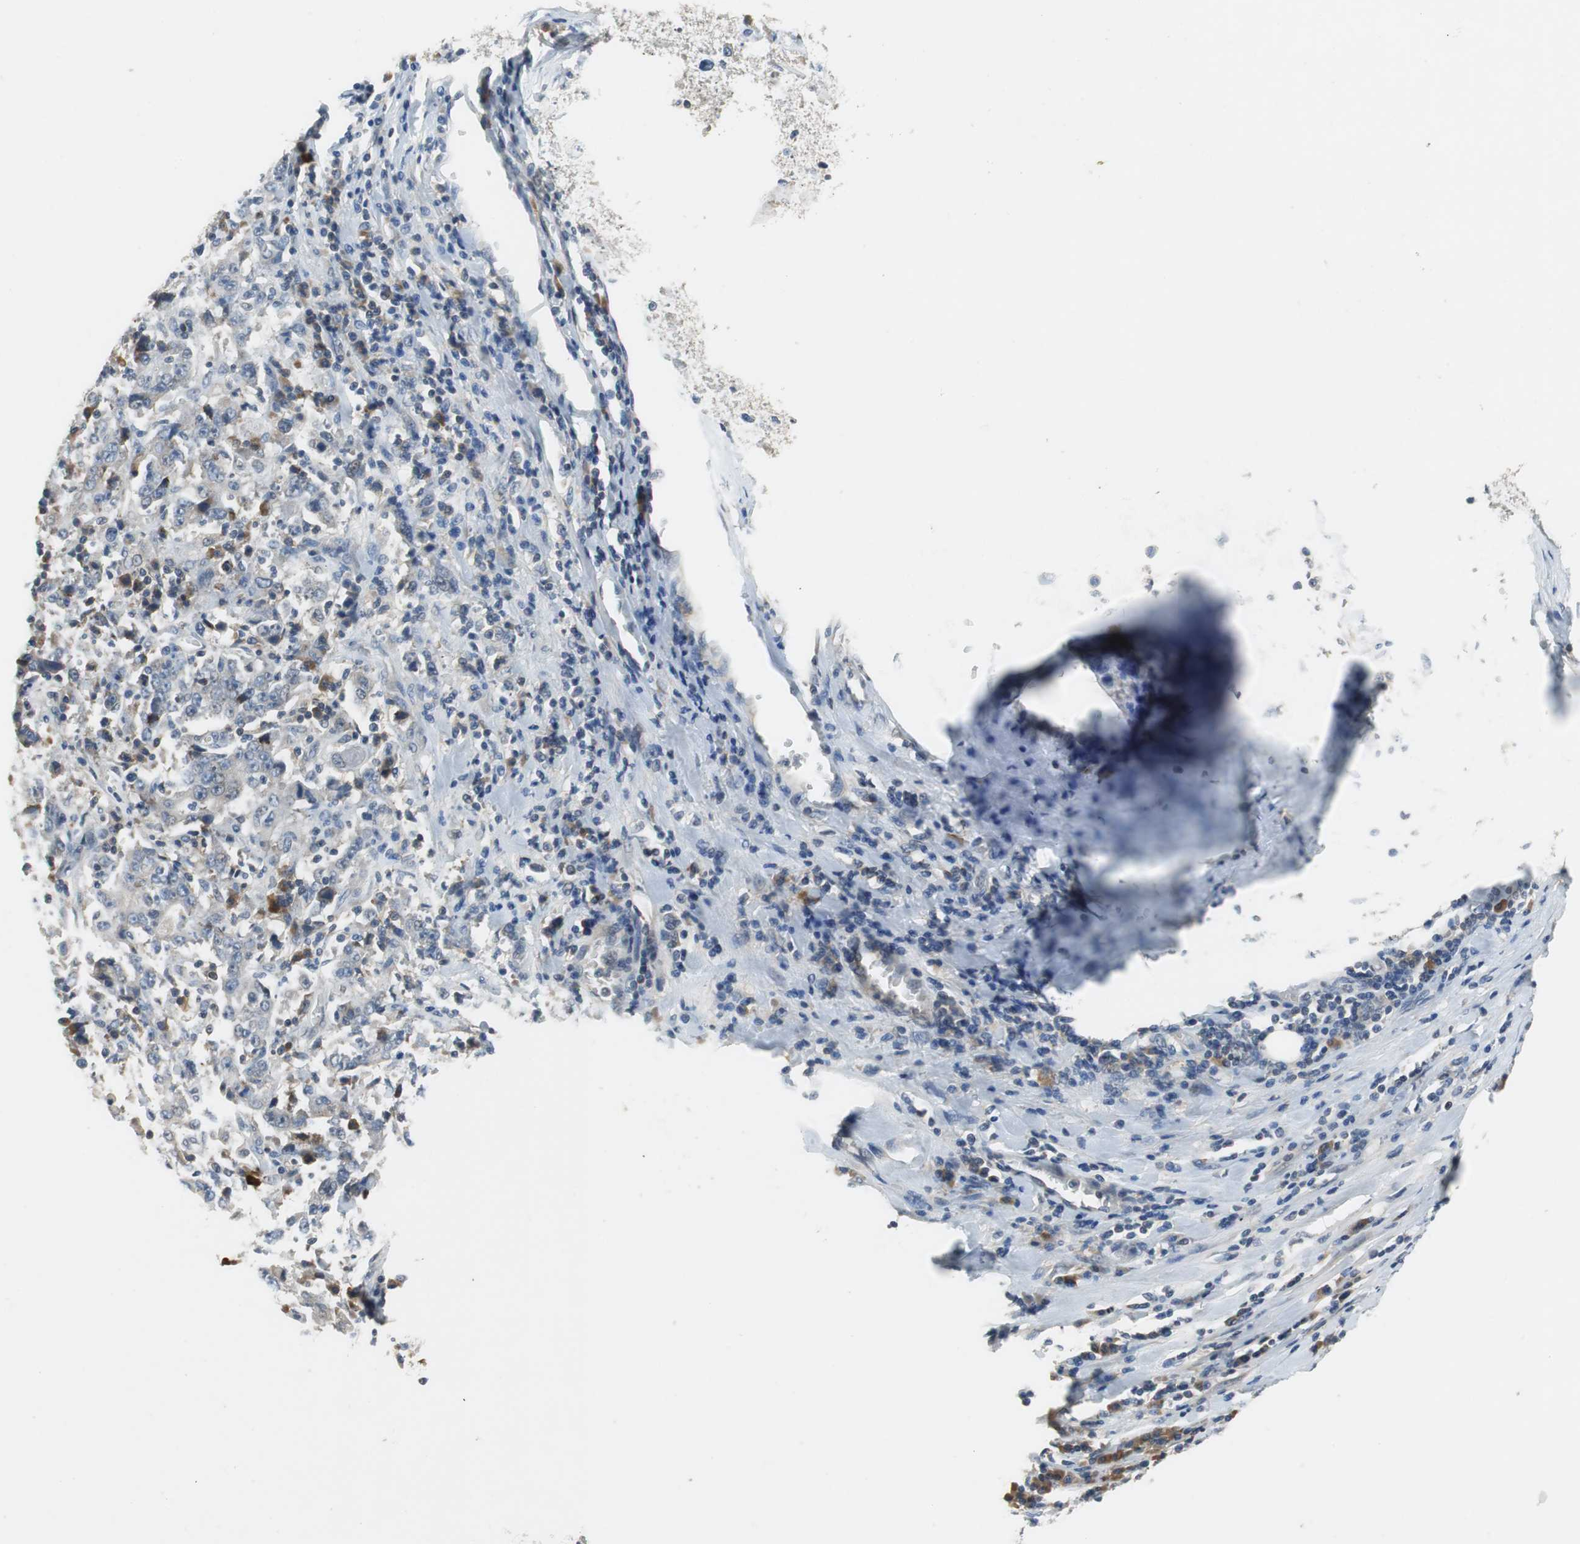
{"staining": {"intensity": "weak", "quantity": "<25%", "location": "cytoplasmic/membranous"}, "tissue": "stomach cancer", "cell_type": "Tumor cells", "image_type": "cancer", "snomed": [{"axis": "morphology", "description": "Normal tissue, NOS"}, {"axis": "morphology", "description": "Adenocarcinoma, NOS"}, {"axis": "topography", "description": "Stomach, upper"}, {"axis": "topography", "description": "Stomach"}], "caption": "Immunohistochemical staining of human adenocarcinoma (stomach) displays no significant staining in tumor cells.", "gene": "GLCCI1", "patient": {"sex": "male", "age": 59}}